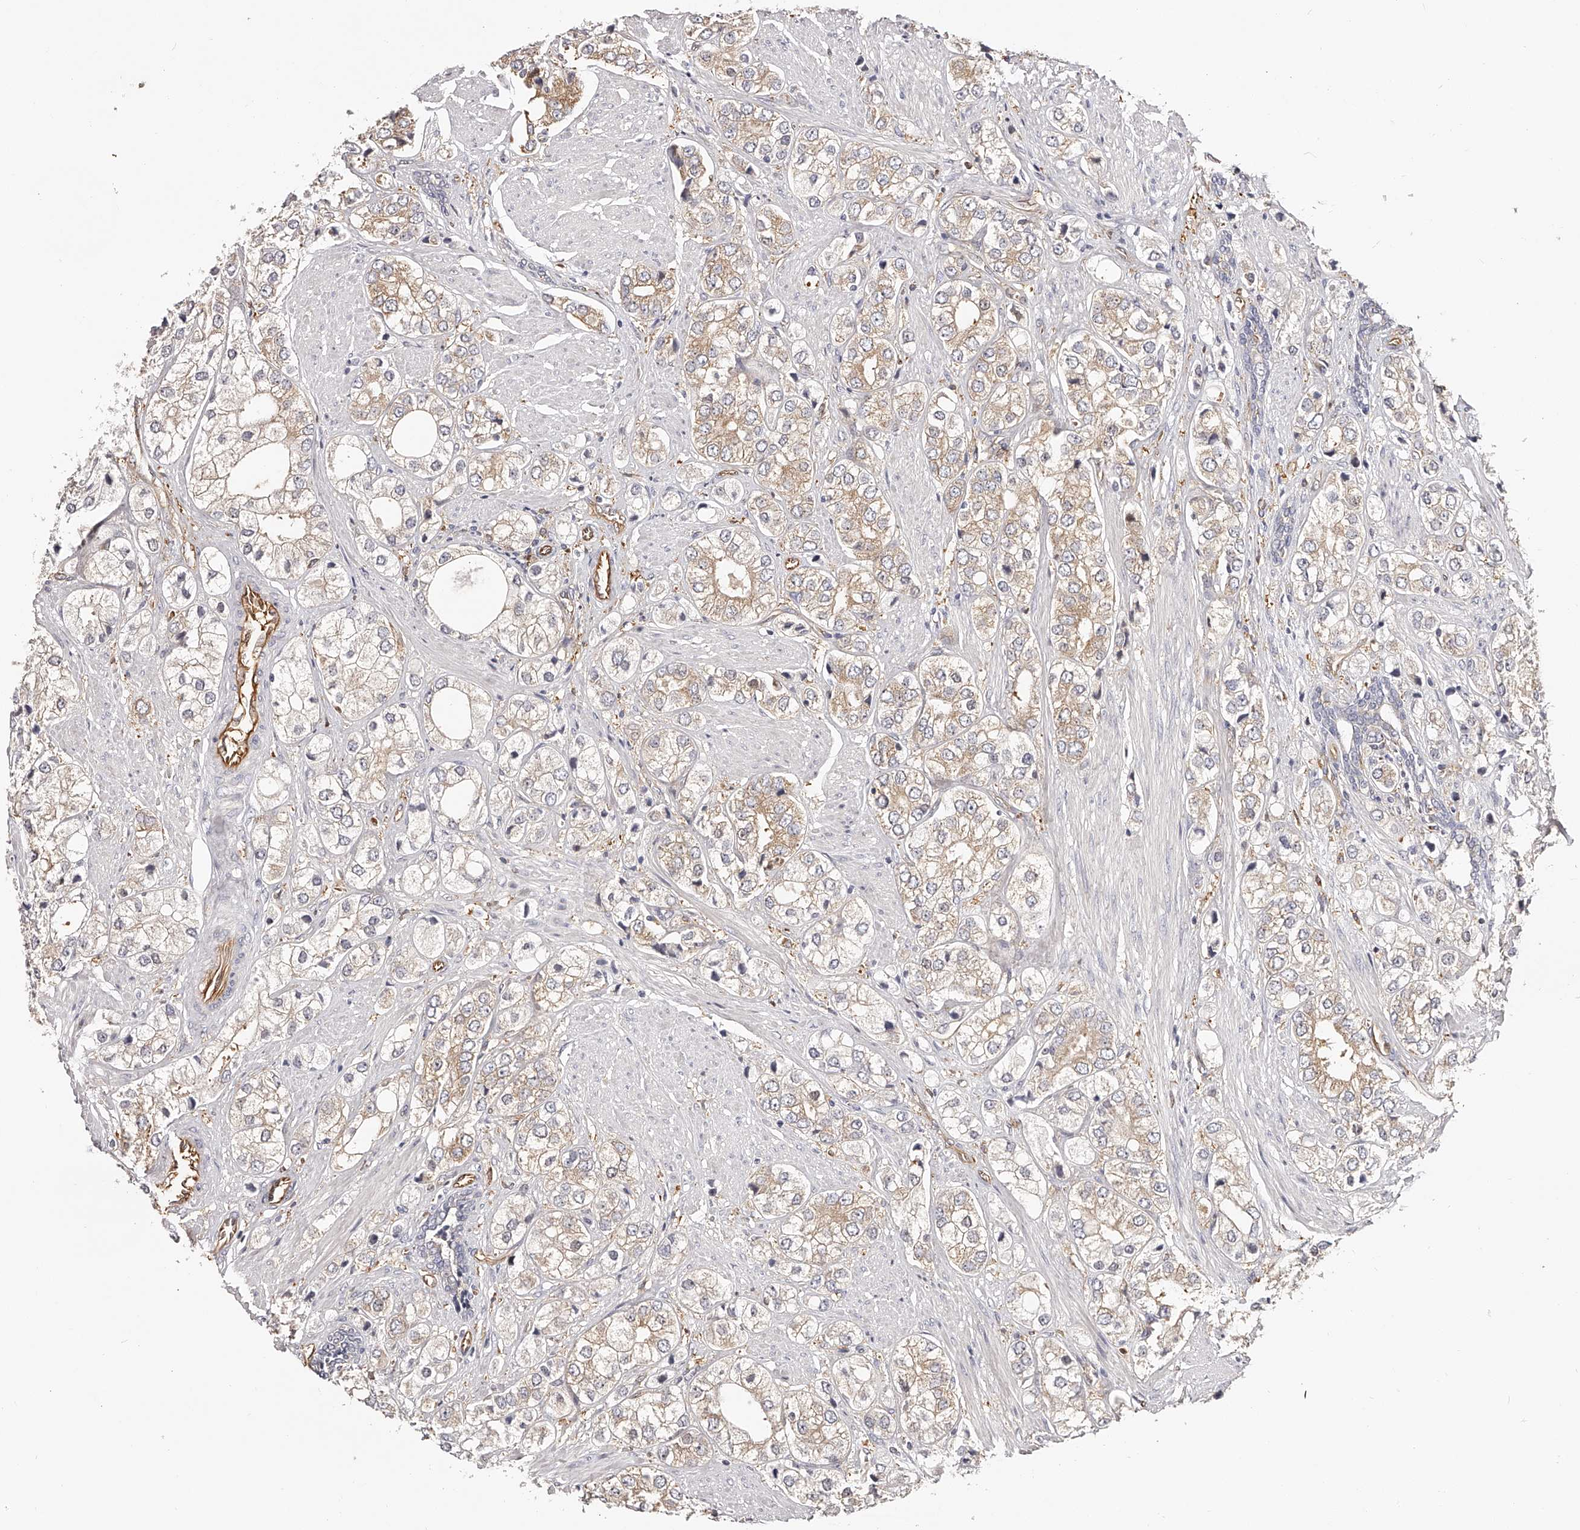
{"staining": {"intensity": "weak", "quantity": ">75%", "location": "cytoplasmic/membranous"}, "tissue": "prostate cancer", "cell_type": "Tumor cells", "image_type": "cancer", "snomed": [{"axis": "morphology", "description": "Adenocarcinoma, High grade"}, {"axis": "topography", "description": "Prostate"}], "caption": "Prostate adenocarcinoma (high-grade) stained with IHC reveals weak cytoplasmic/membranous staining in about >75% of tumor cells. (brown staining indicates protein expression, while blue staining denotes nuclei).", "gene": "LAP3", "patient": {"sex": "male", "age": 50}}